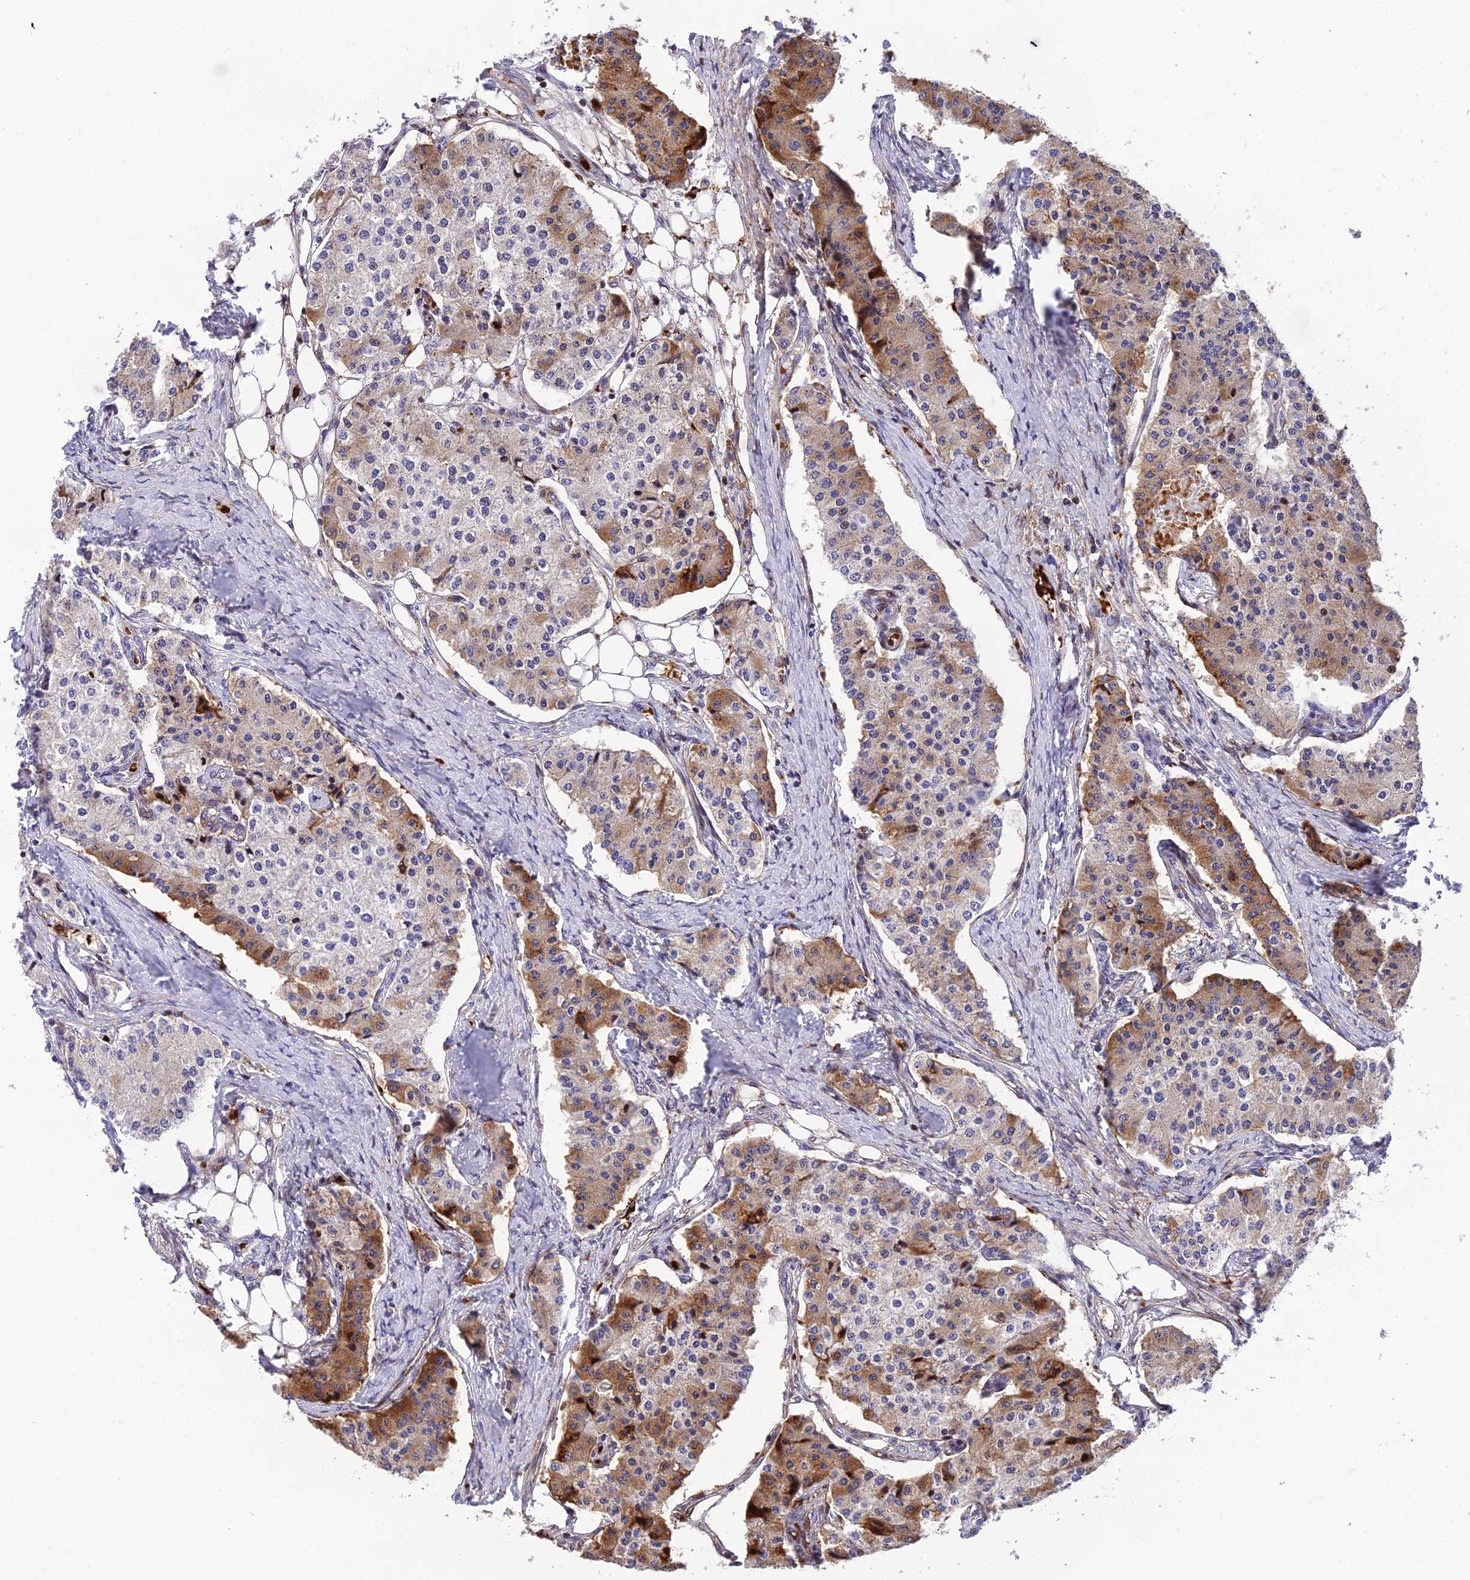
{"staining": {"intensity": "moderate", "quantity": "25%-75%", "location": "cytoplasmic/membranous"}, "tissue": "carcinoid", "cell_type": "Tumor cells", "image_type": "cancer", "snomed": [{"axis": "morphology", "description": "Carcinoid, malignant, NOS"}, {"axis": "topography", "description": "Colon"}], "caption": "Tumor cells exhibit medium levels of moderate cytoplasmic/membranous expression in approximately 25%-75% of cells in human carcinoid. The protein of interest is shown in brown color, while the nuclei are stained blue.", "gene": "CPSF4L", "patient": {"sex": "female", "age": 52}}